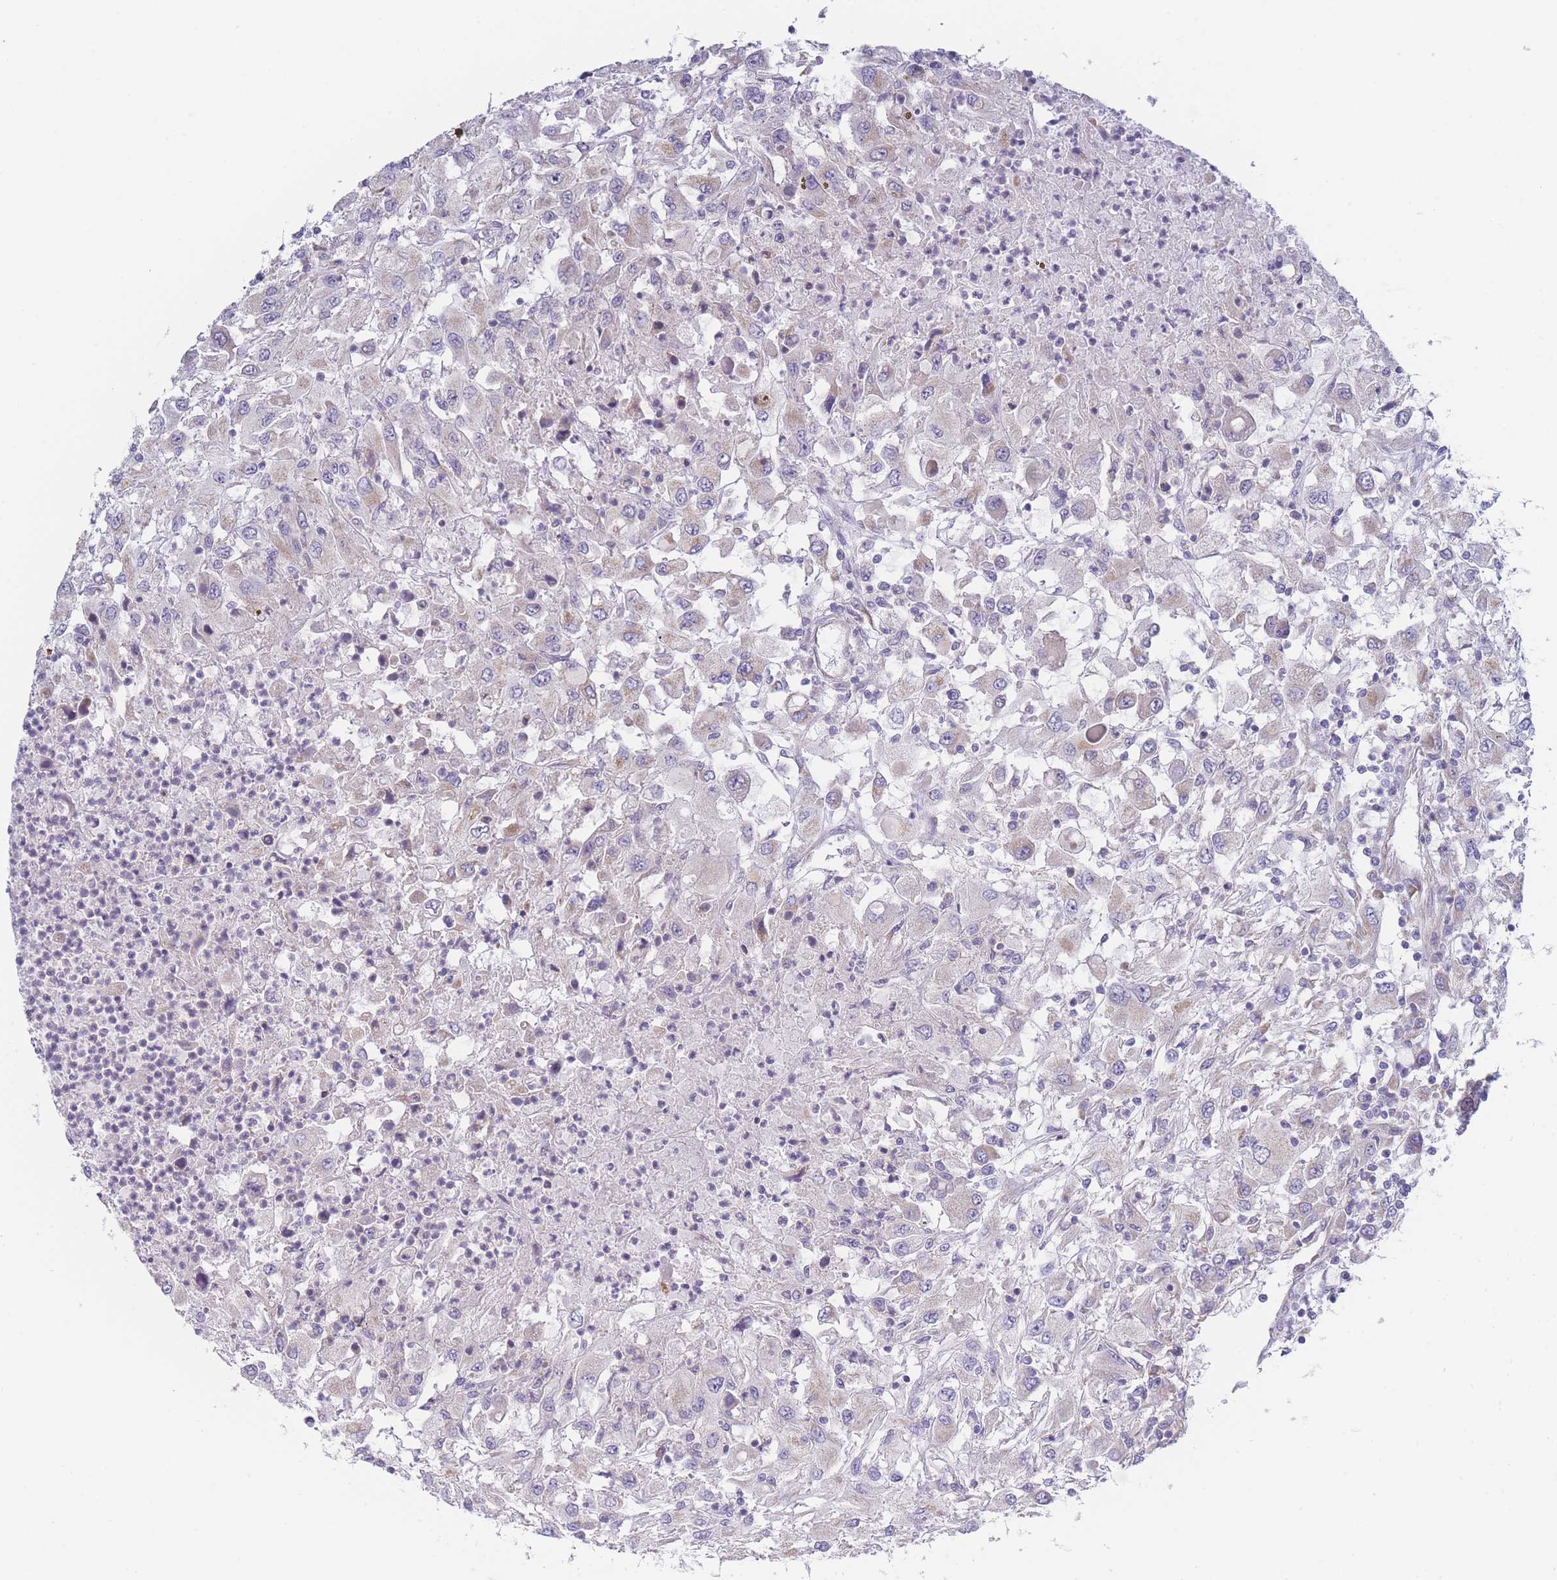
{"staining": {"intensity": "negative", "quantity": "none", "location": "none"}, "tissue": "renal cancer", "cell_type": "Tumor cells", "image_type": "cancer", "snomed": [{"axis": "morphology", "description": "Adenocarcinoma, NOS"}, {"axis": "topography", "description": "Kidney"}], "caption": "This photomicrograph is of renal cancer stained with immunohistochemistry (IHC) to label a protein in brown with the nuclei are counter-stained blue. There is no positivity in tumor cells.", "gene": "FAM227B", "patient": {"sex": "female", "age": 67}}